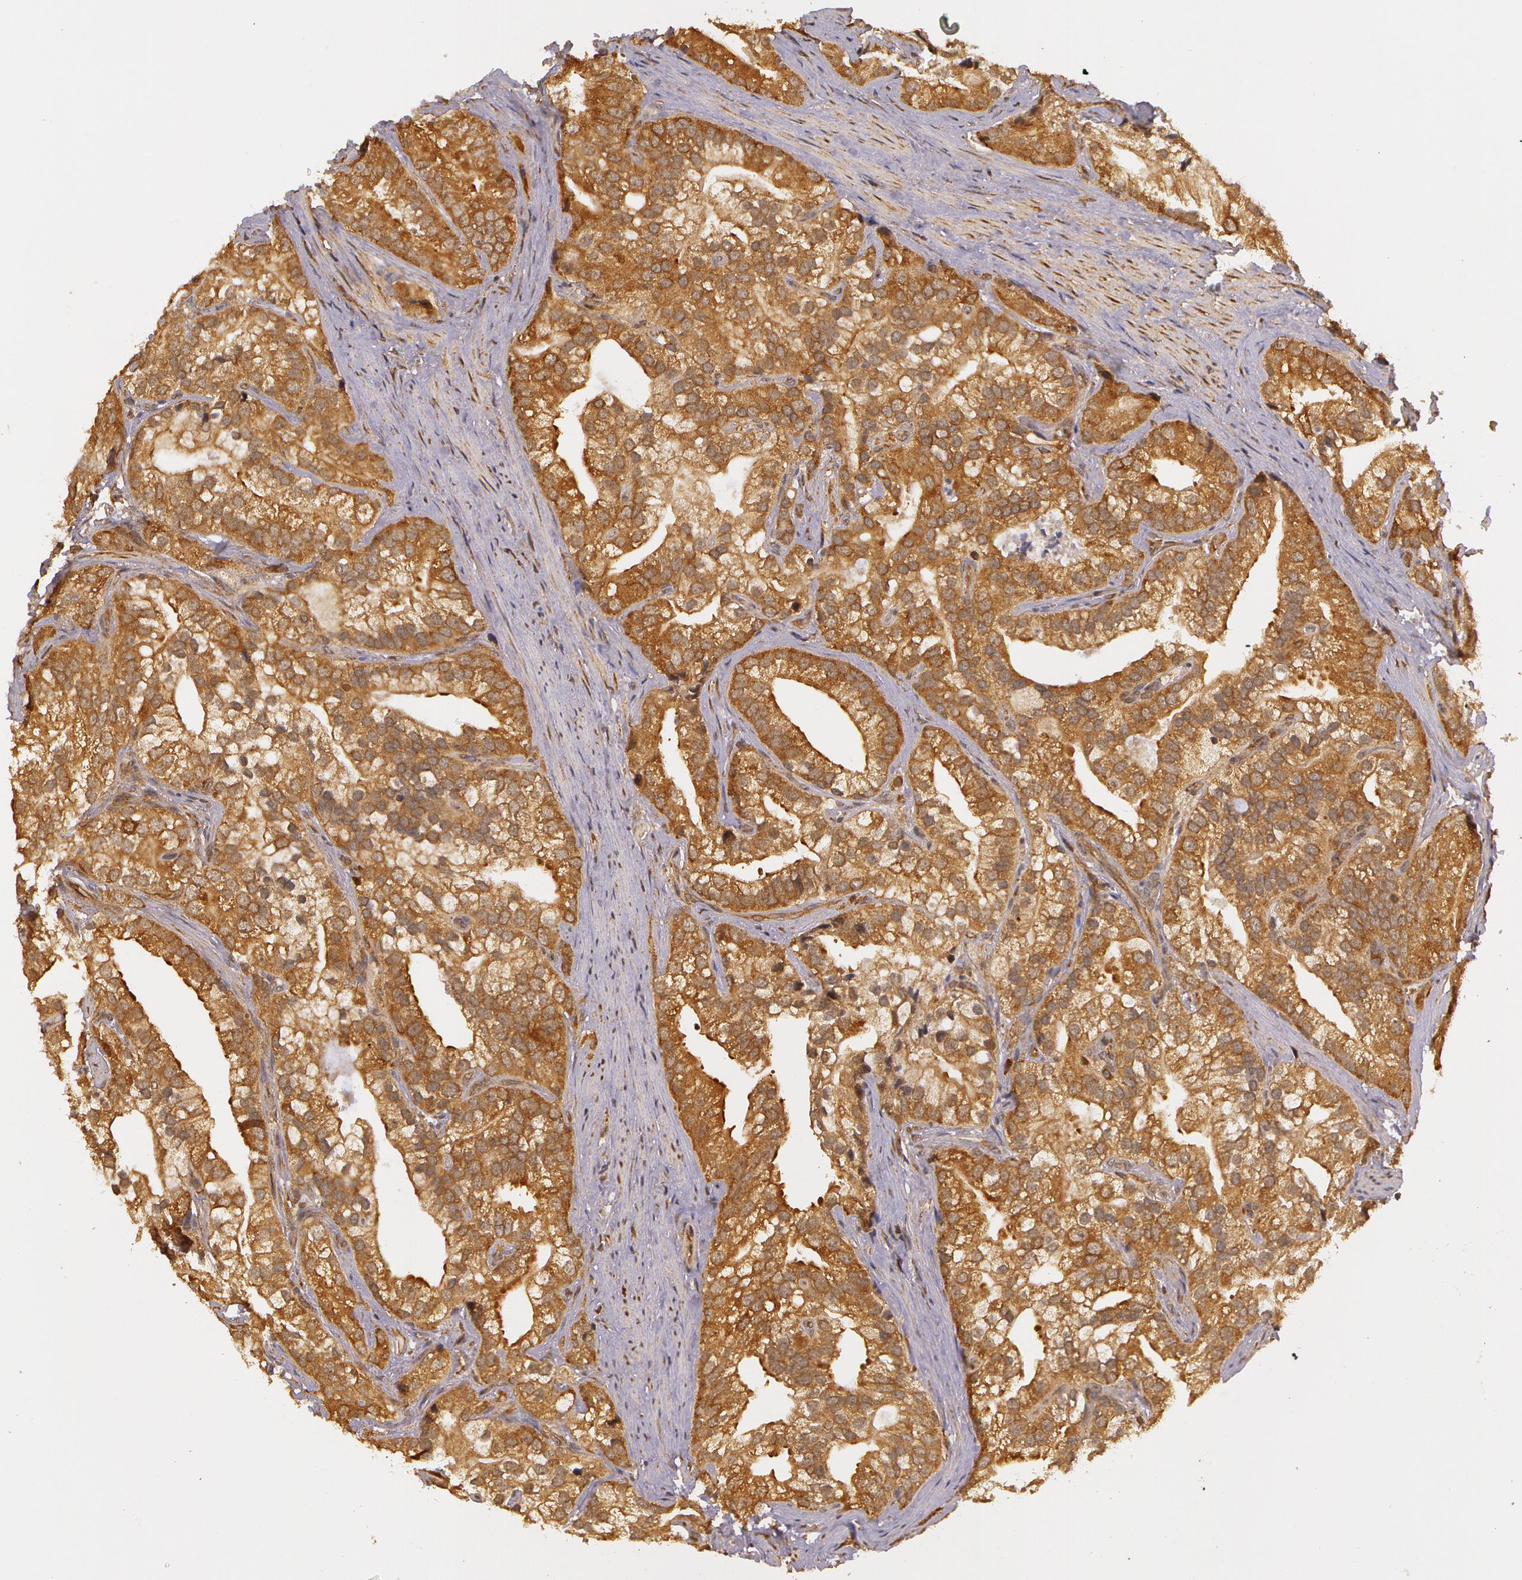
{"staining": {"intensity": "strong", "quantity": ">75%", "location": "cytoplasmic/membranous"}, "tissue": "prostate cancer", "cell_type": "Tumor cells", "image_type": "cancer", "snomed": [{"axis": "morphology", "description": "Adenocarcinoma, Low grade"}, {"axis": "topography", "description": "Prostate"}], "caption": "Tumor cells exhibit strong cytoplasmic/membranous positivity in approximately >75% of cells in prostate cancer (low-grade adenocarcinoma). The staining was performed using DAB to visualize the protein expression in brown, while the nuclei were stained in blue with hematoxylin (Magnification: 20x).", "gene": "ASCC2", "patient": {"sex": "male", "age": 71}}